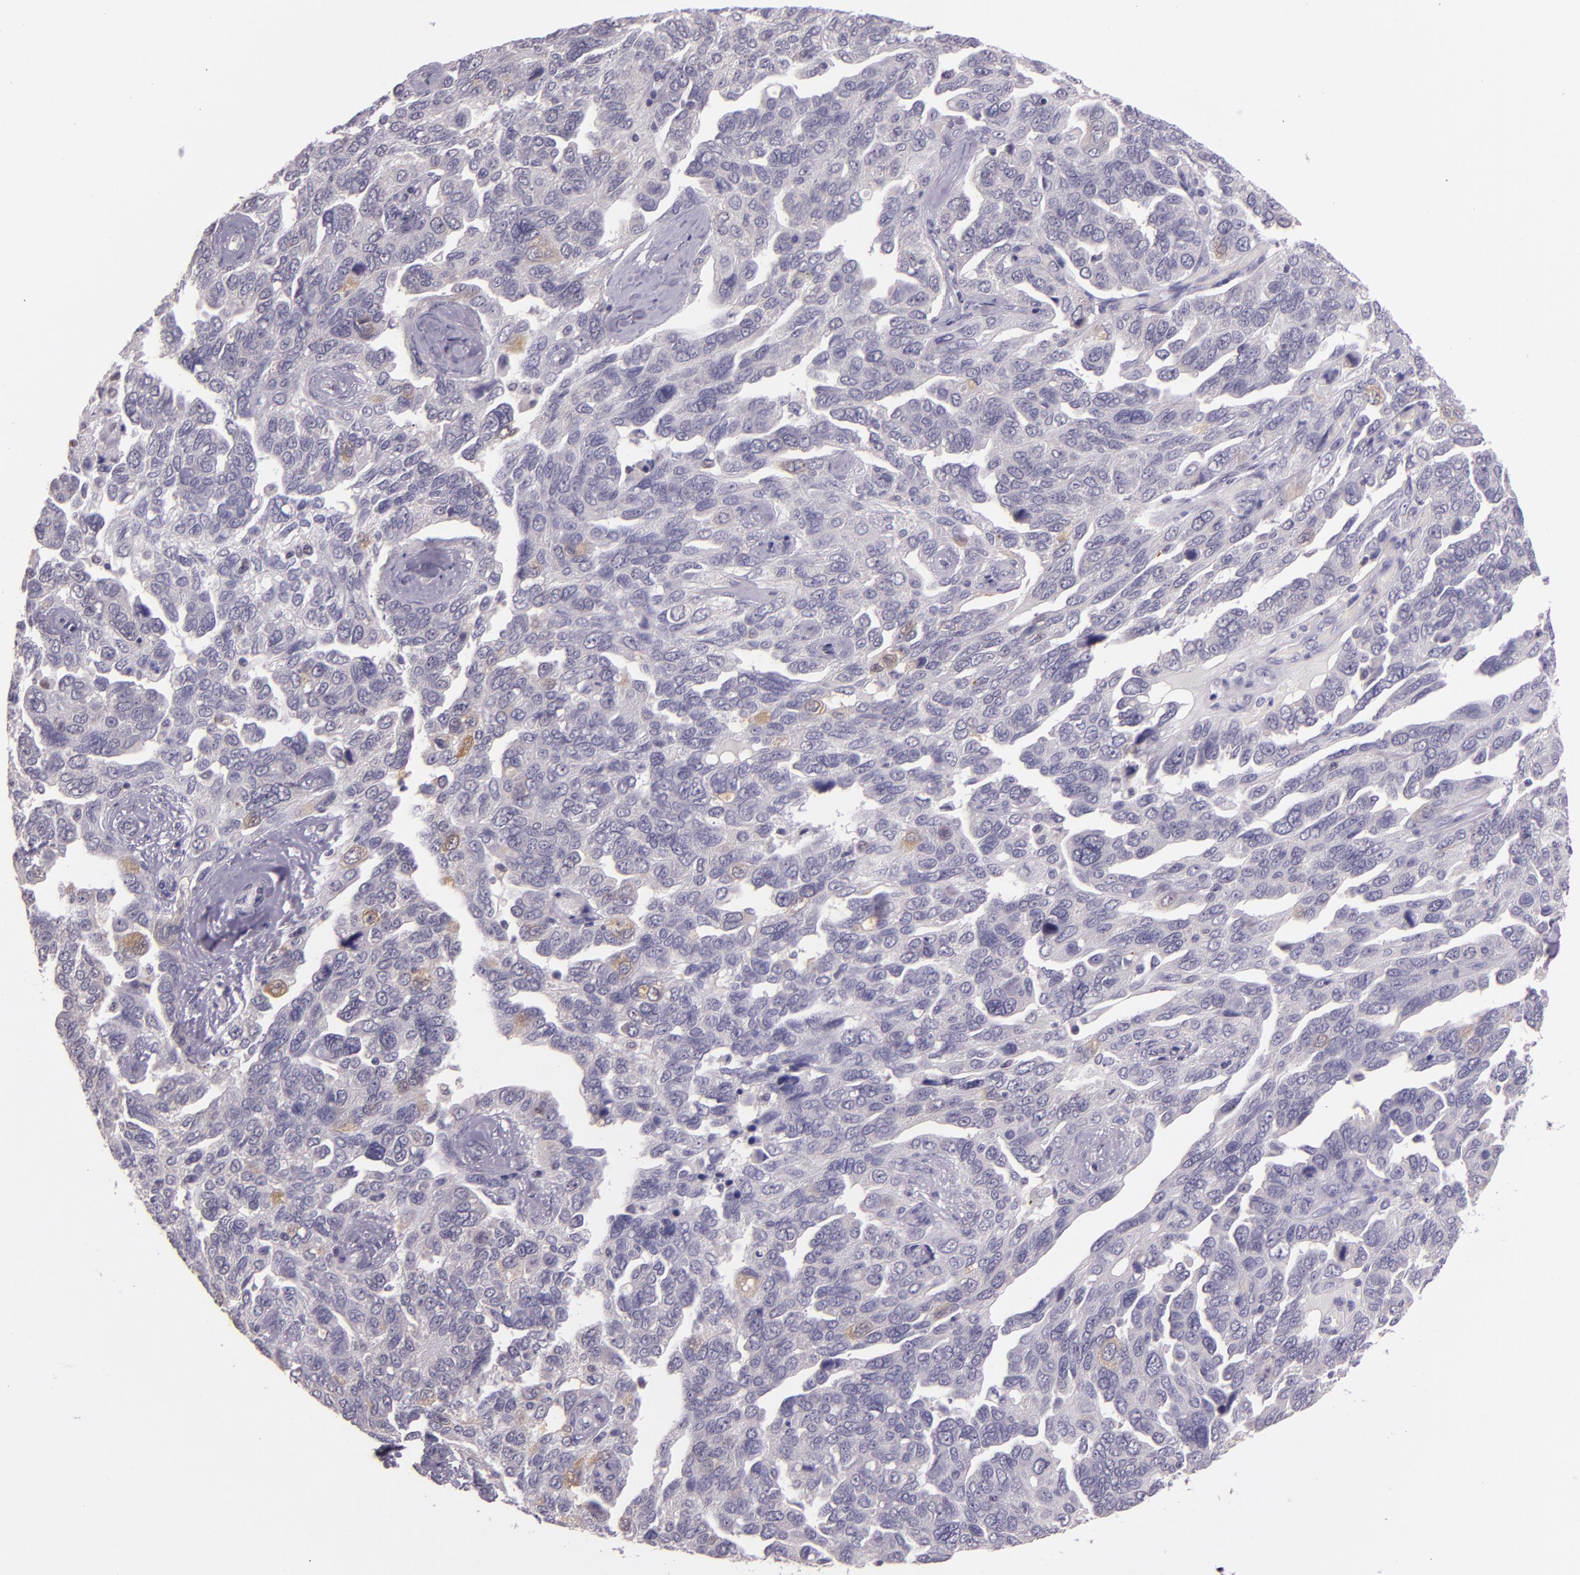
{"staining": {"intensity": "negative", "quantity": "none", "location": "none"}, "tissue": "ovarian cancer", "cell_type": "Tumor cells", "image_type": "cancer", "snomed": [{"axis": "morphology", "description": "Cystadenocarcinoma, serous, NOS"}, {"axis": "topography", "description": "Ovary"}], "caption": "Micrograph shows no protein expression in tumor cells of serous cystadenocarcinoma (ovarian) tissue.", "gene": "HSPA8", "patient": {"sex": "female", "age": 64}}